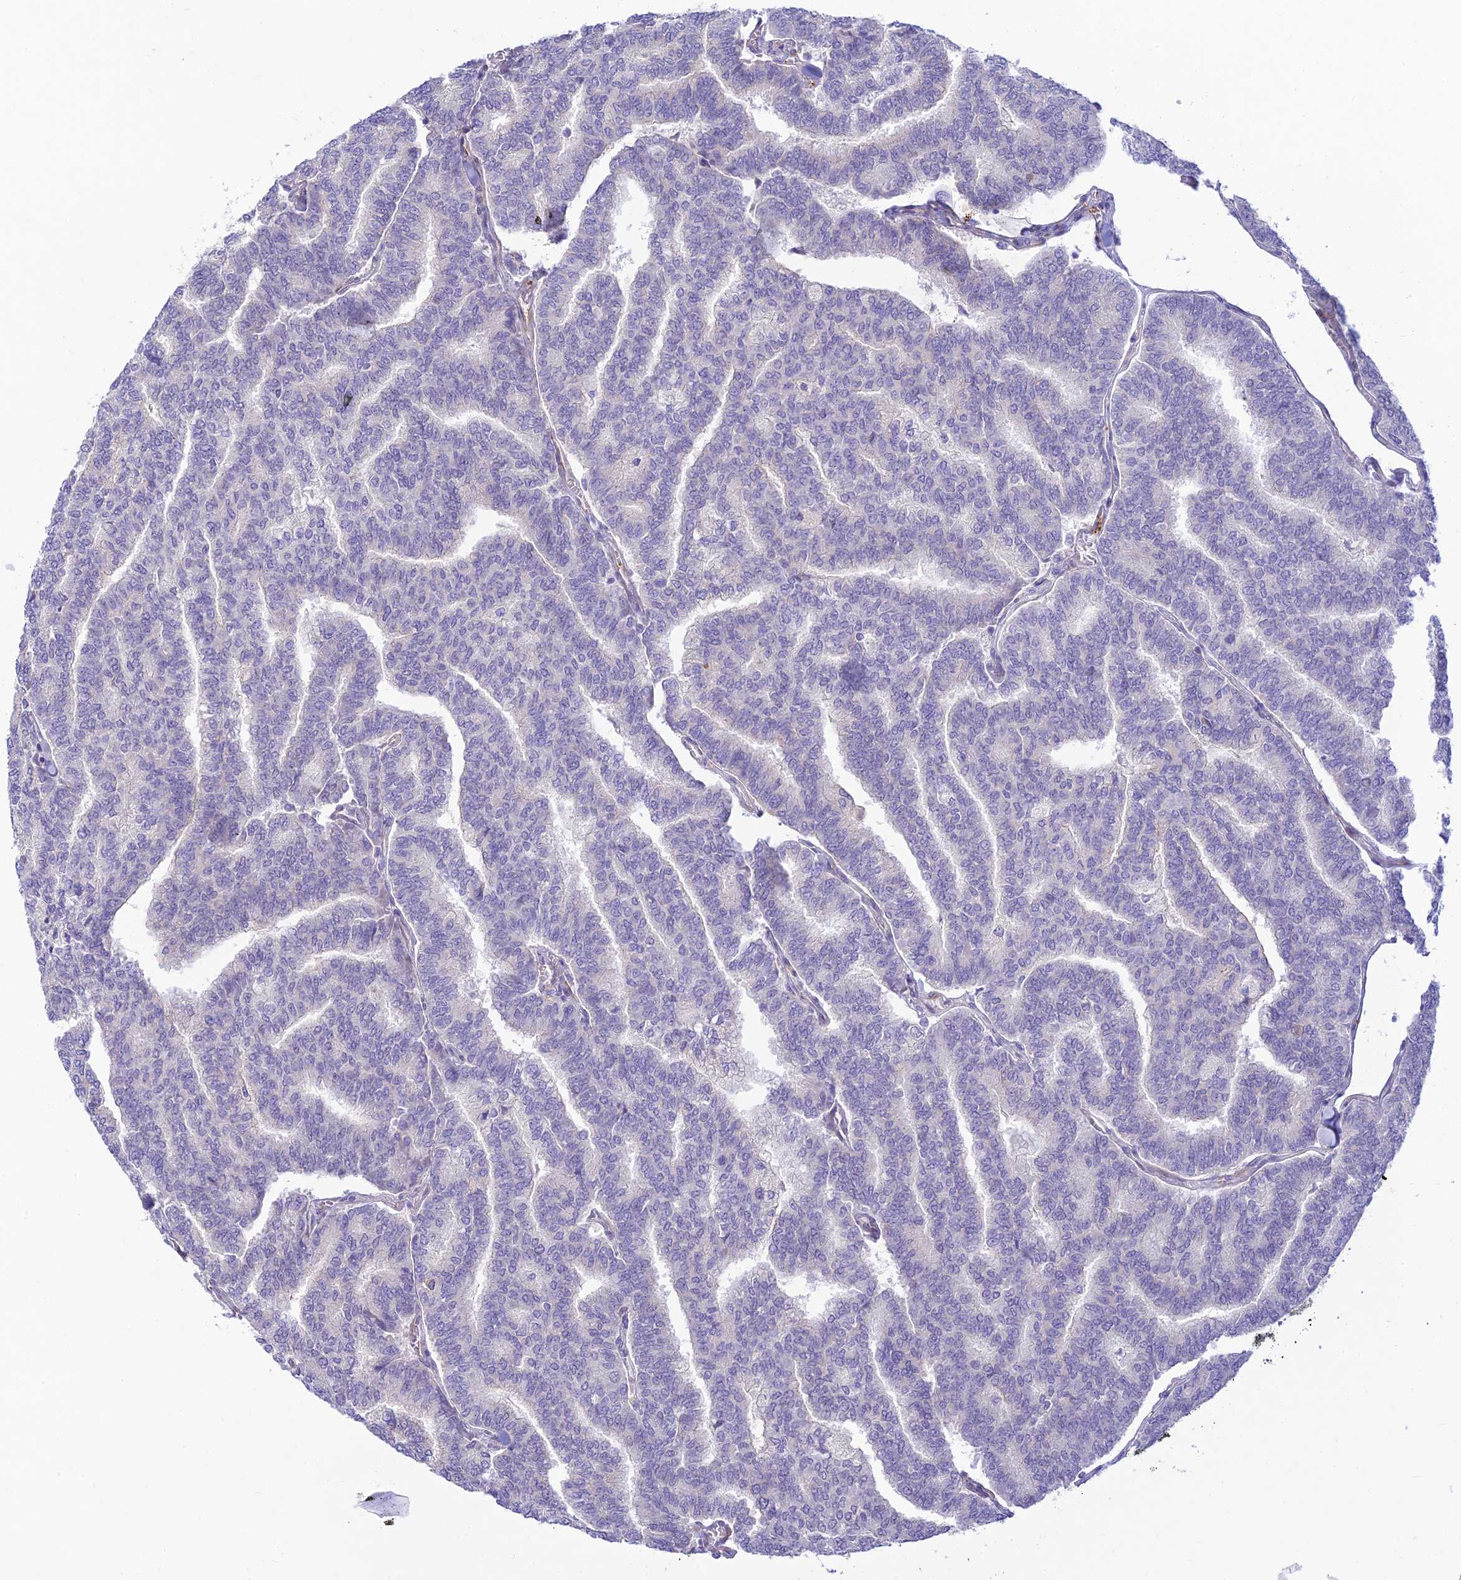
{"staining": {"intensity": "negative", "quantity": "none", "location": "none"}, "tissue": "thyroid cancer", "cell_type": "Tumor cells", "image_type": "cancer", "snomed": [{"axis": "morphology", "description": "Papillary adenocarcinoma, NOS"}, {"axis": "topography", "description": "Thyroid gland"}], "caption": "Tumor cells are negative for protein expression in human thyroid cancer.", "gene": "FBXW4", "patient": {"sex": "female", "age": 35}}